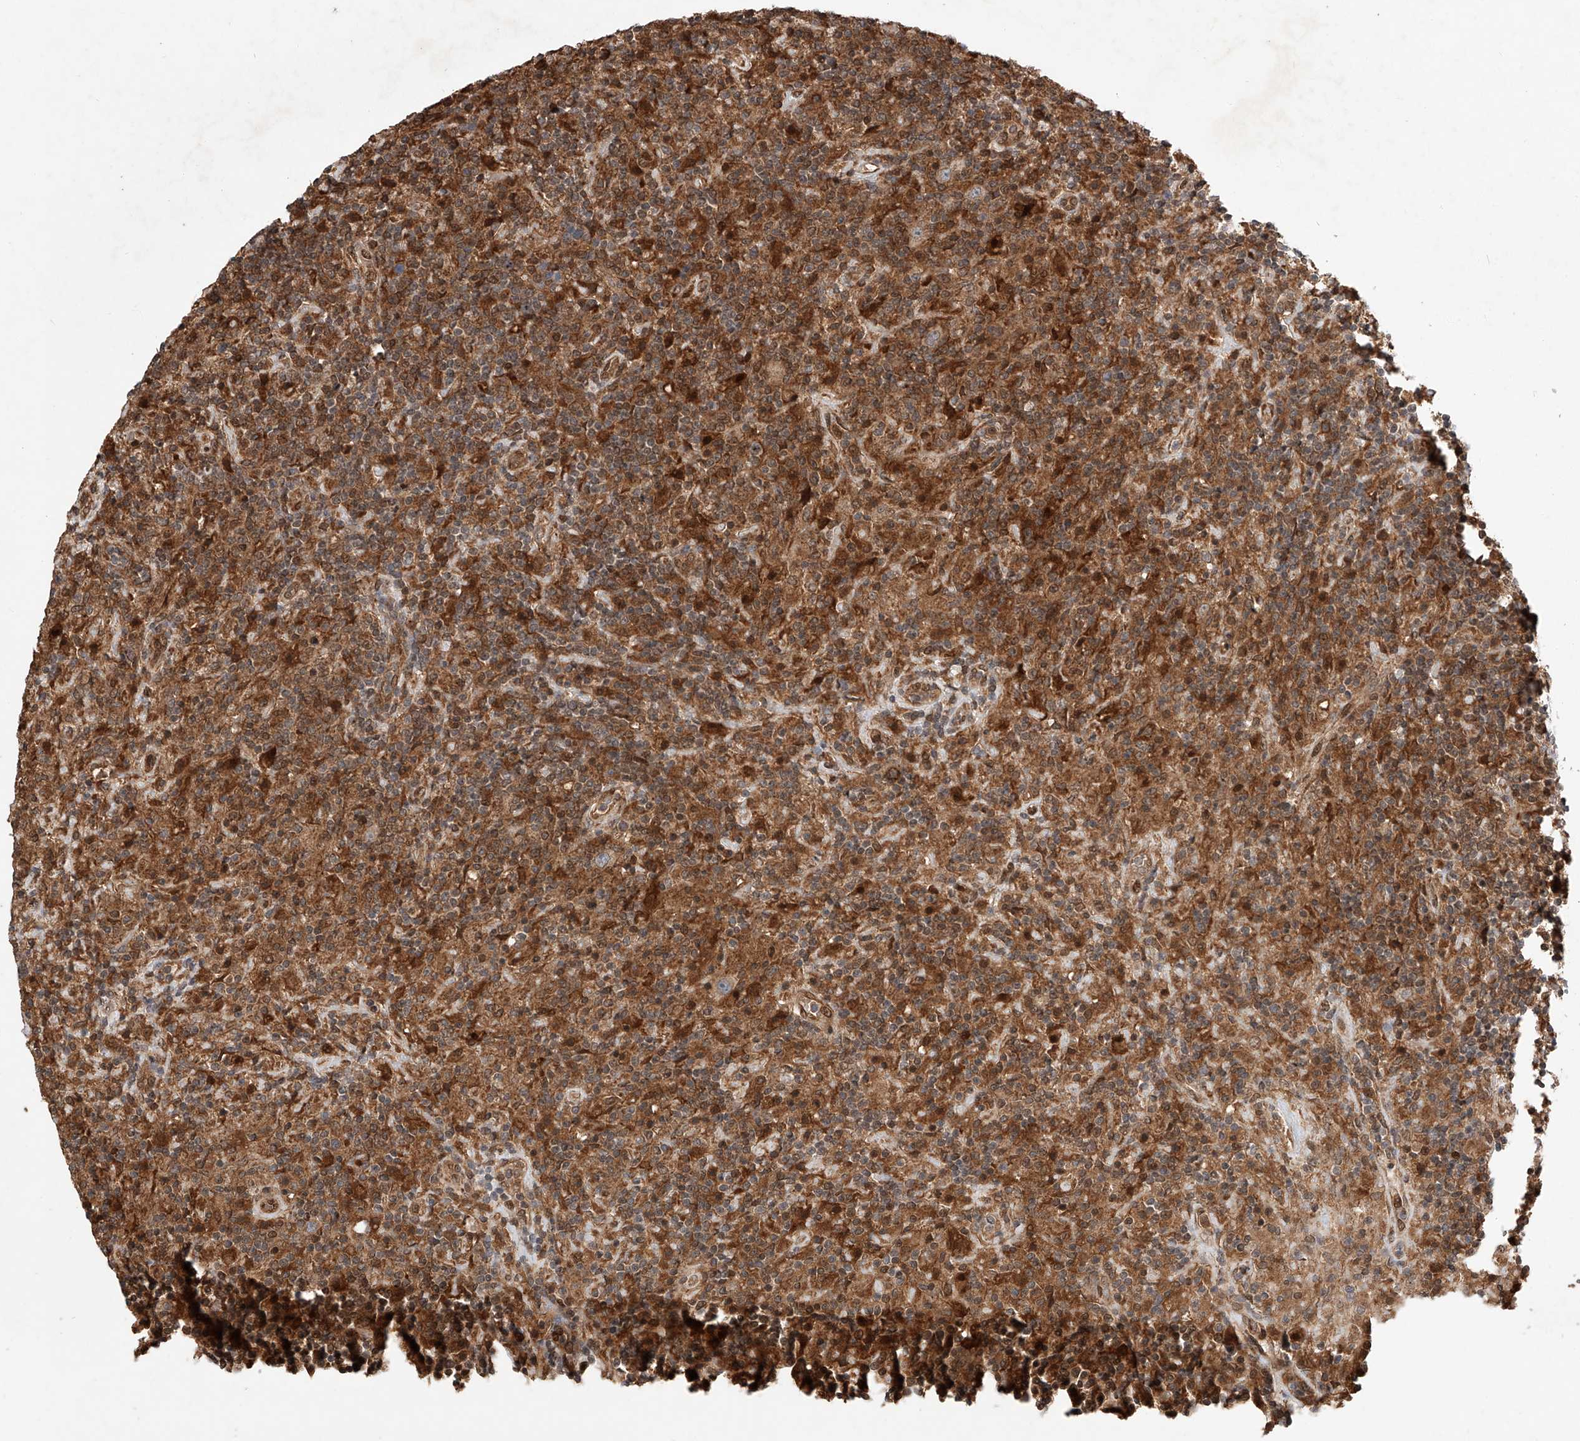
{"staining": {"intensity": "negative", "quantity": "none", "location": "none"}, "tissue": "lymphoma", "cell_type": "Tumor cells", "image_type": "cancer", "snomed": [{"axis": "morphology", "description": "Hodgkin's disease, NOS"}, {"axis": "topography", "description": "Lymph node"}], "caption": "The immunohistochemistry (IHC) histopathology image has no significant positivity in tumor cells of Hodgkin's disease tissue. Brightfield microscopy of IHC stained with DAB (brown) and hematoxylin (blue), captured at high magnification.", "gene": "RILPL2", "patient": {"sex": "male", "age": 70}}